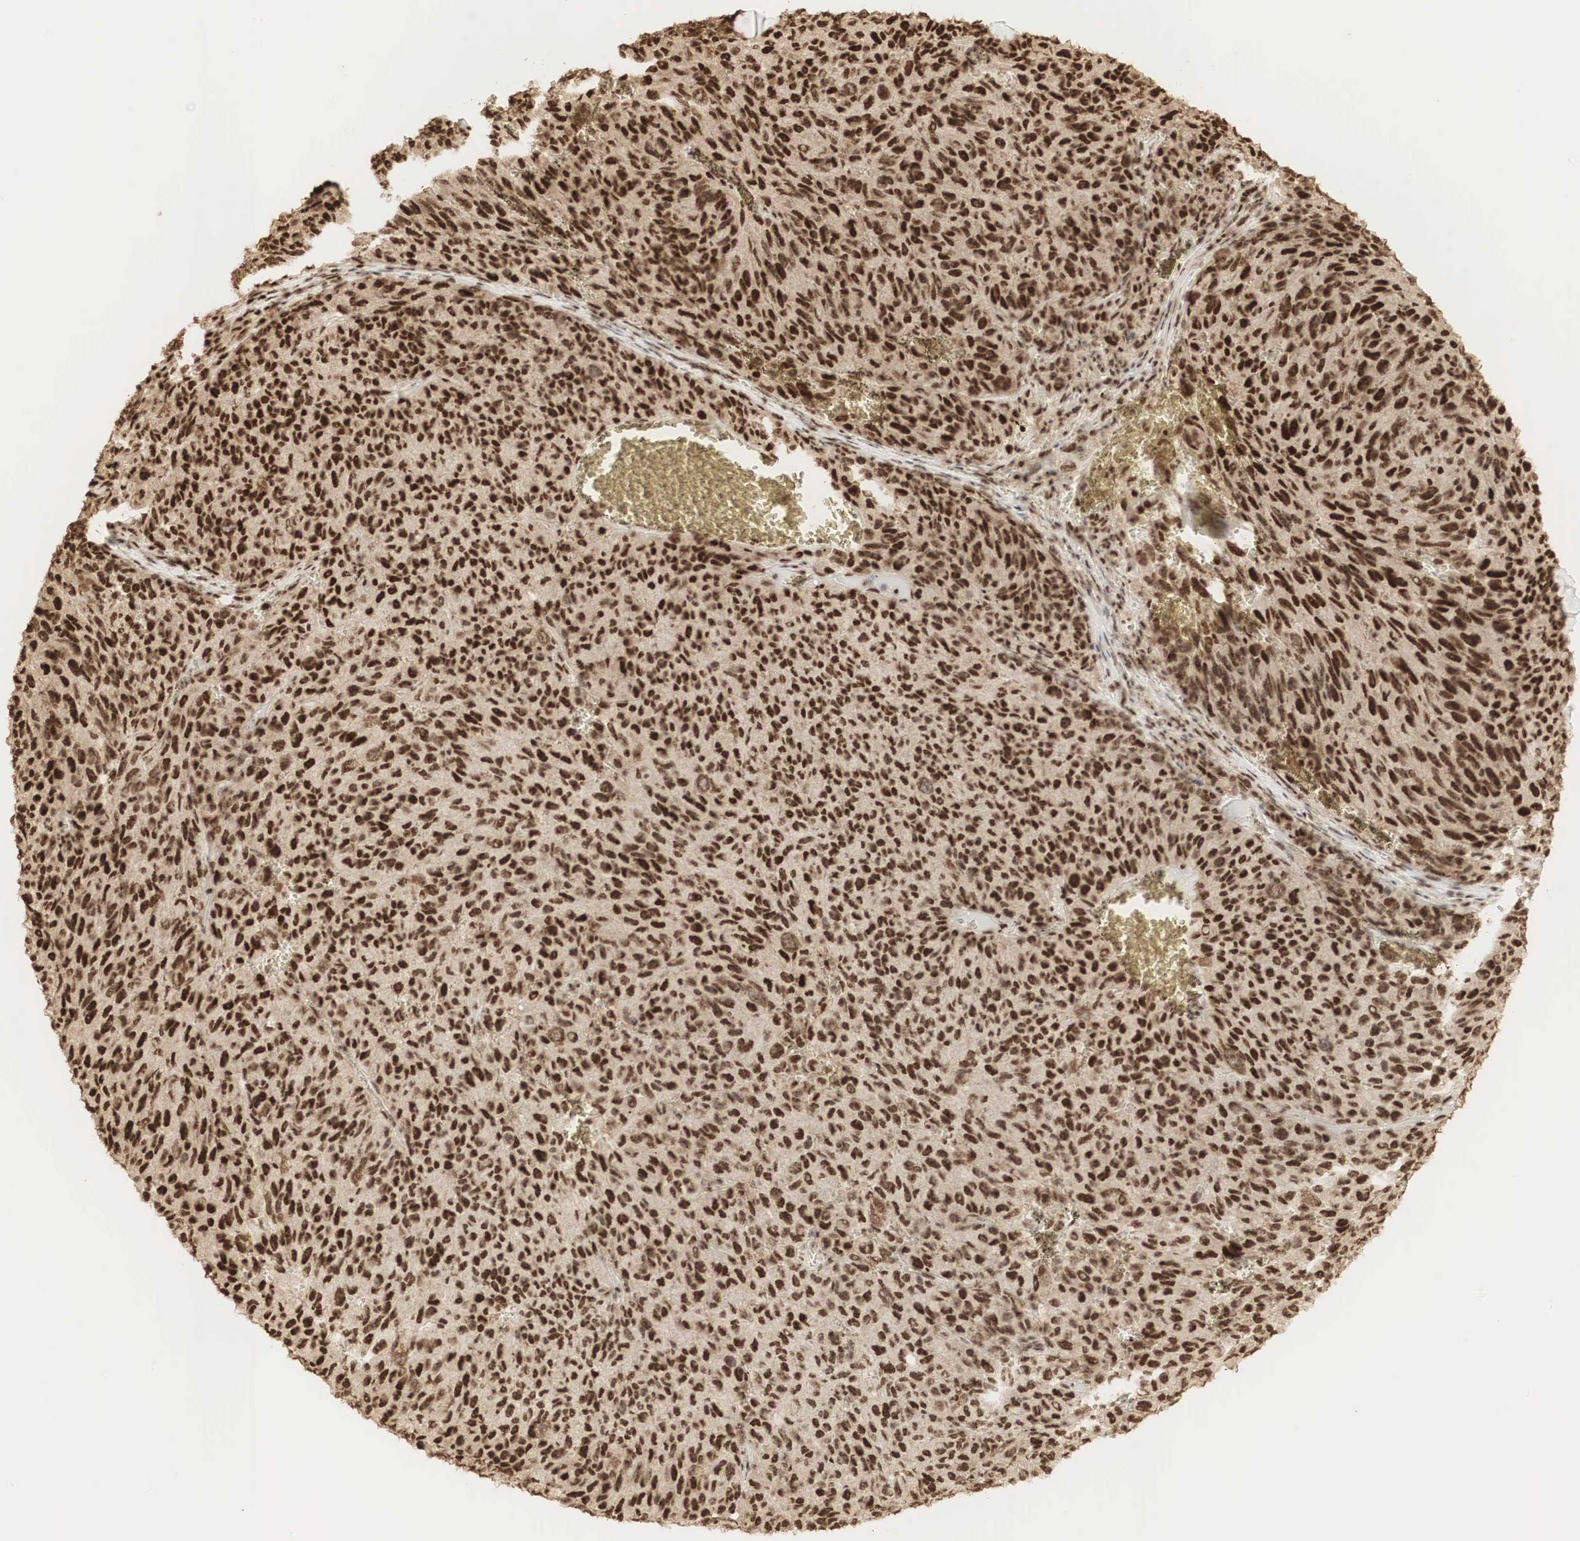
{"staining": {"intensity": "strong", "quantity": ">75%", "location": "cytoplasmic/membranous,nuclear"}, "tissue": "melanoma", "cell_type": "Tumor cells", "image_type": "cancer", "snomed": [{"axis": "morphology", "description": "Malignant melanoma, NOS"}, {"axis": "topography", "description": "Skin"}], "caption": "A brown stain labels strong cytoplasmic/membranous and nuclear expression of a protein in human melanoma tumor cells.", "gene": "RNF113A", "patient": {"sex": "male", "age": 76}}